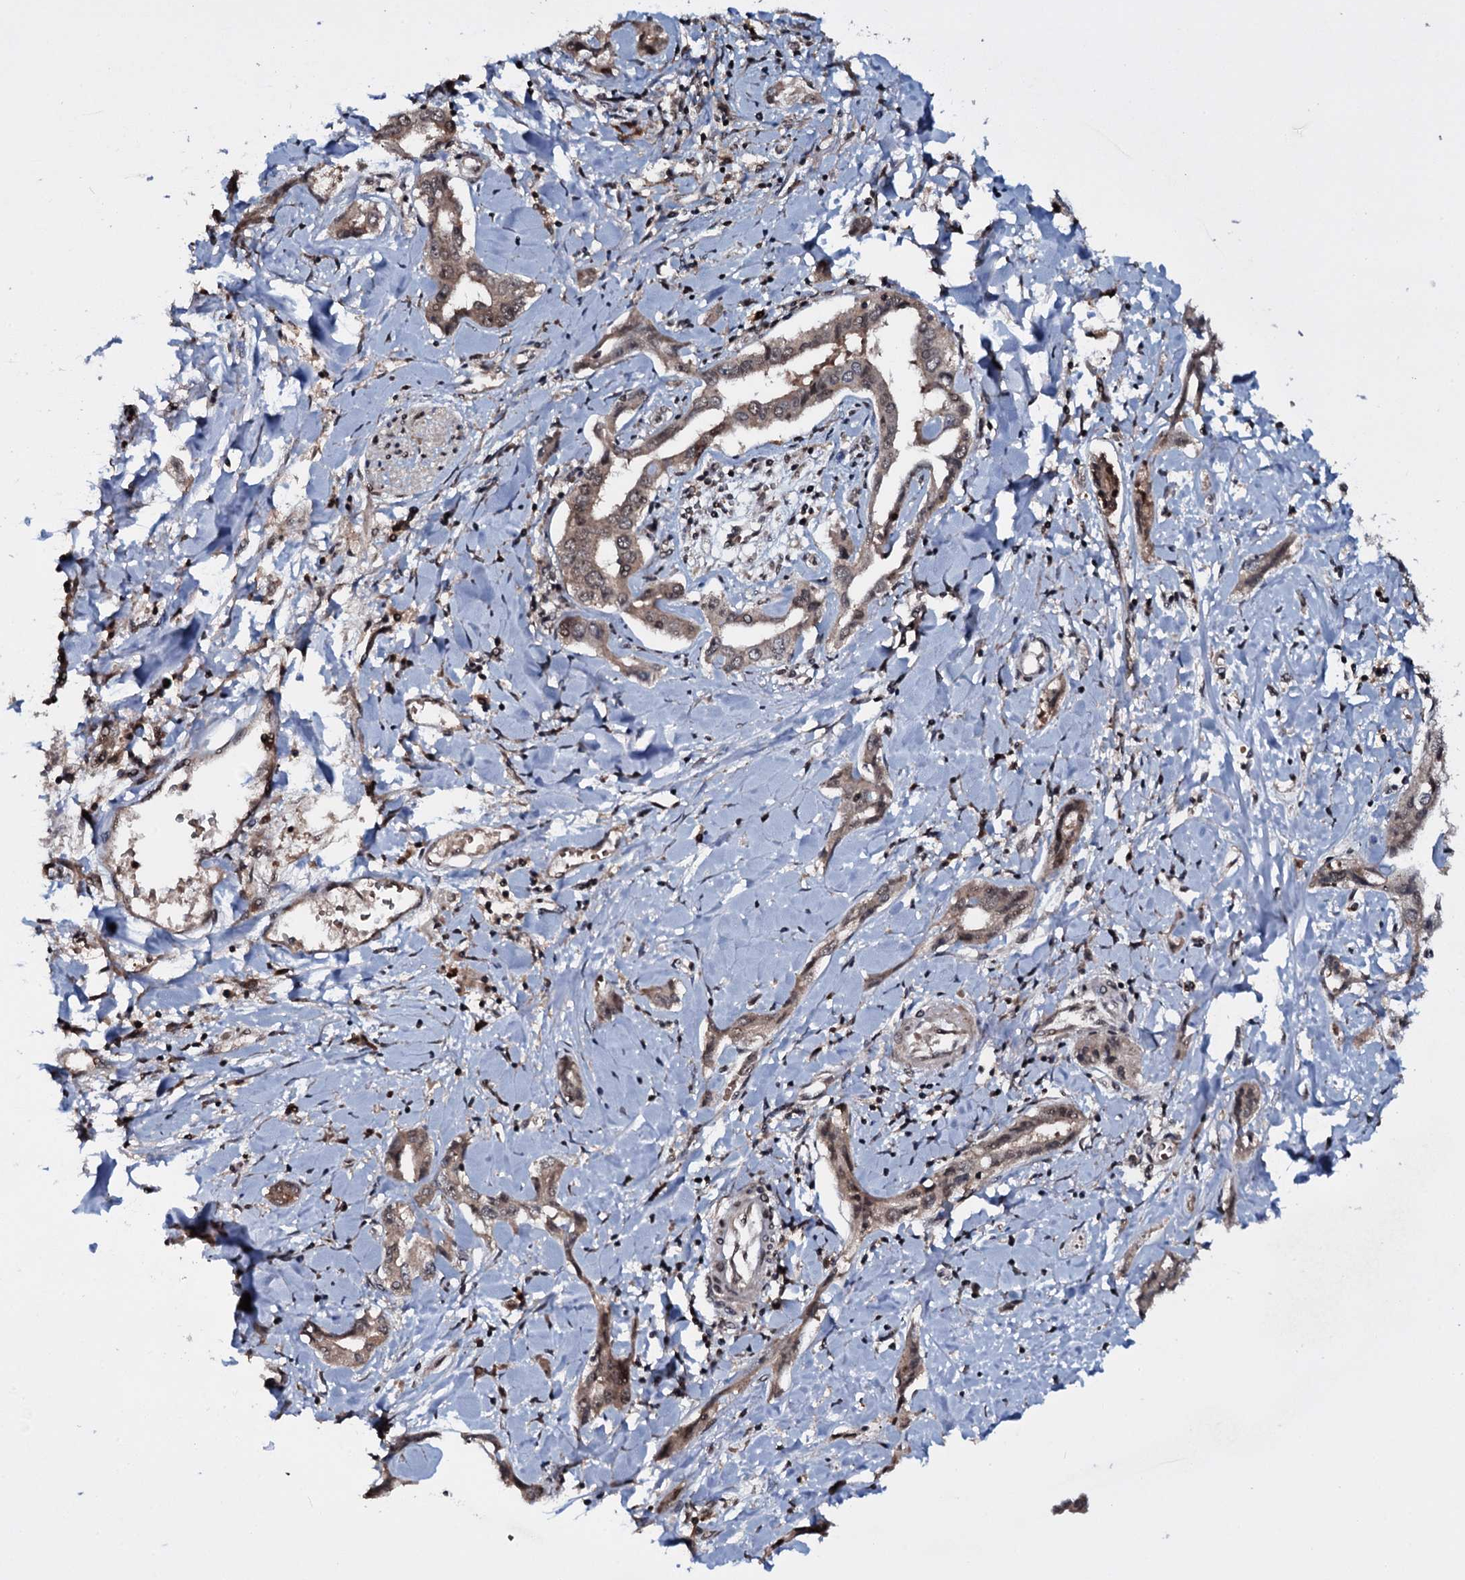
{"staining": {"intensity": "weak", "quantity": ">75%", "location": "cytoplasmic/membranous,nuclear"}, "tissue": "liver cancer", "cell_type": "Tumor cells", "image_type": "cancer", "snomed": [{"axis": "morphology", "description": "Cholangiocarcinoma"}, {"axis": "topography", "description": "Liver"}], "caption": "The image displays immunohistochemical staining of liver cancer (cholangiocarcinoma). There is weak cytoplasmic/membranous and nuclear positivity is seen in approximately >75% of tumor cells. Using DAB (3,3'-diaminobenzidine) (brown) and hematoxylin (blue) stains, captured at high magnification using brightfield microscopy.", "gene": "HDDC3", "patient": {"sex": "male", "age": 59}}